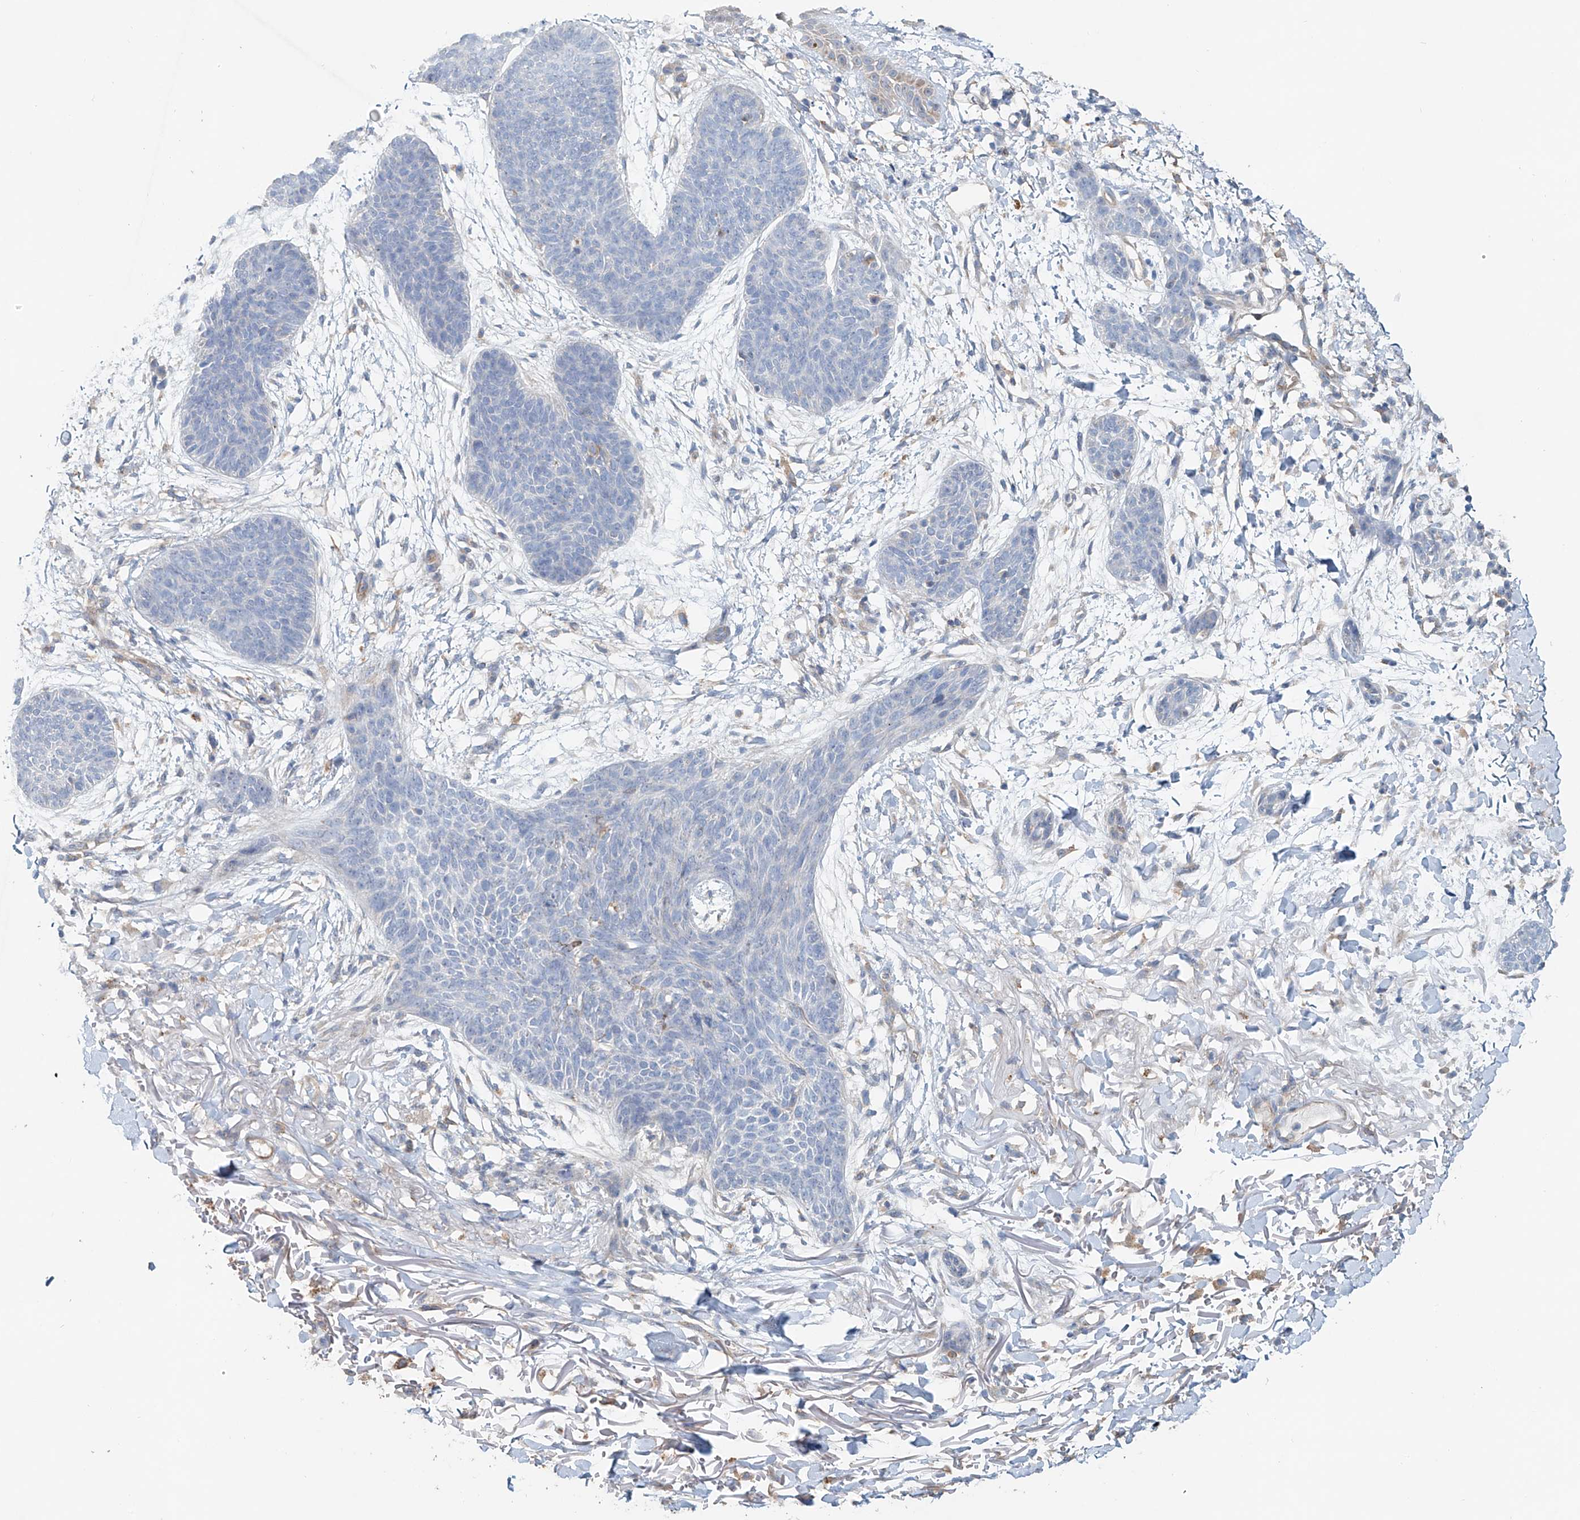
{"staining": {"intensity": "negative", "quantity": "none", "location": "none"}, "tissue": "skin cancer", "cell_type": "Tumor cells", "image_type": "cancer", "snomed": [{"axis": "morphology", "description": "Basal cell carcinoma"}, {"axis": "topography", "description": "Skin"}], "caption": "An IHC photomicrograph of basal cell carcinoma (skin) is shown. There is no staining in tumor cells of basal cell carcinoma (skin). The staining was performed using DAB to visualize the protein expression in brown, while the nuclei were stained in blue with hematoxylin (Magnification: 20x).", "gene": "TRIM47", "patient": {"sex": "male", "age": 85}}